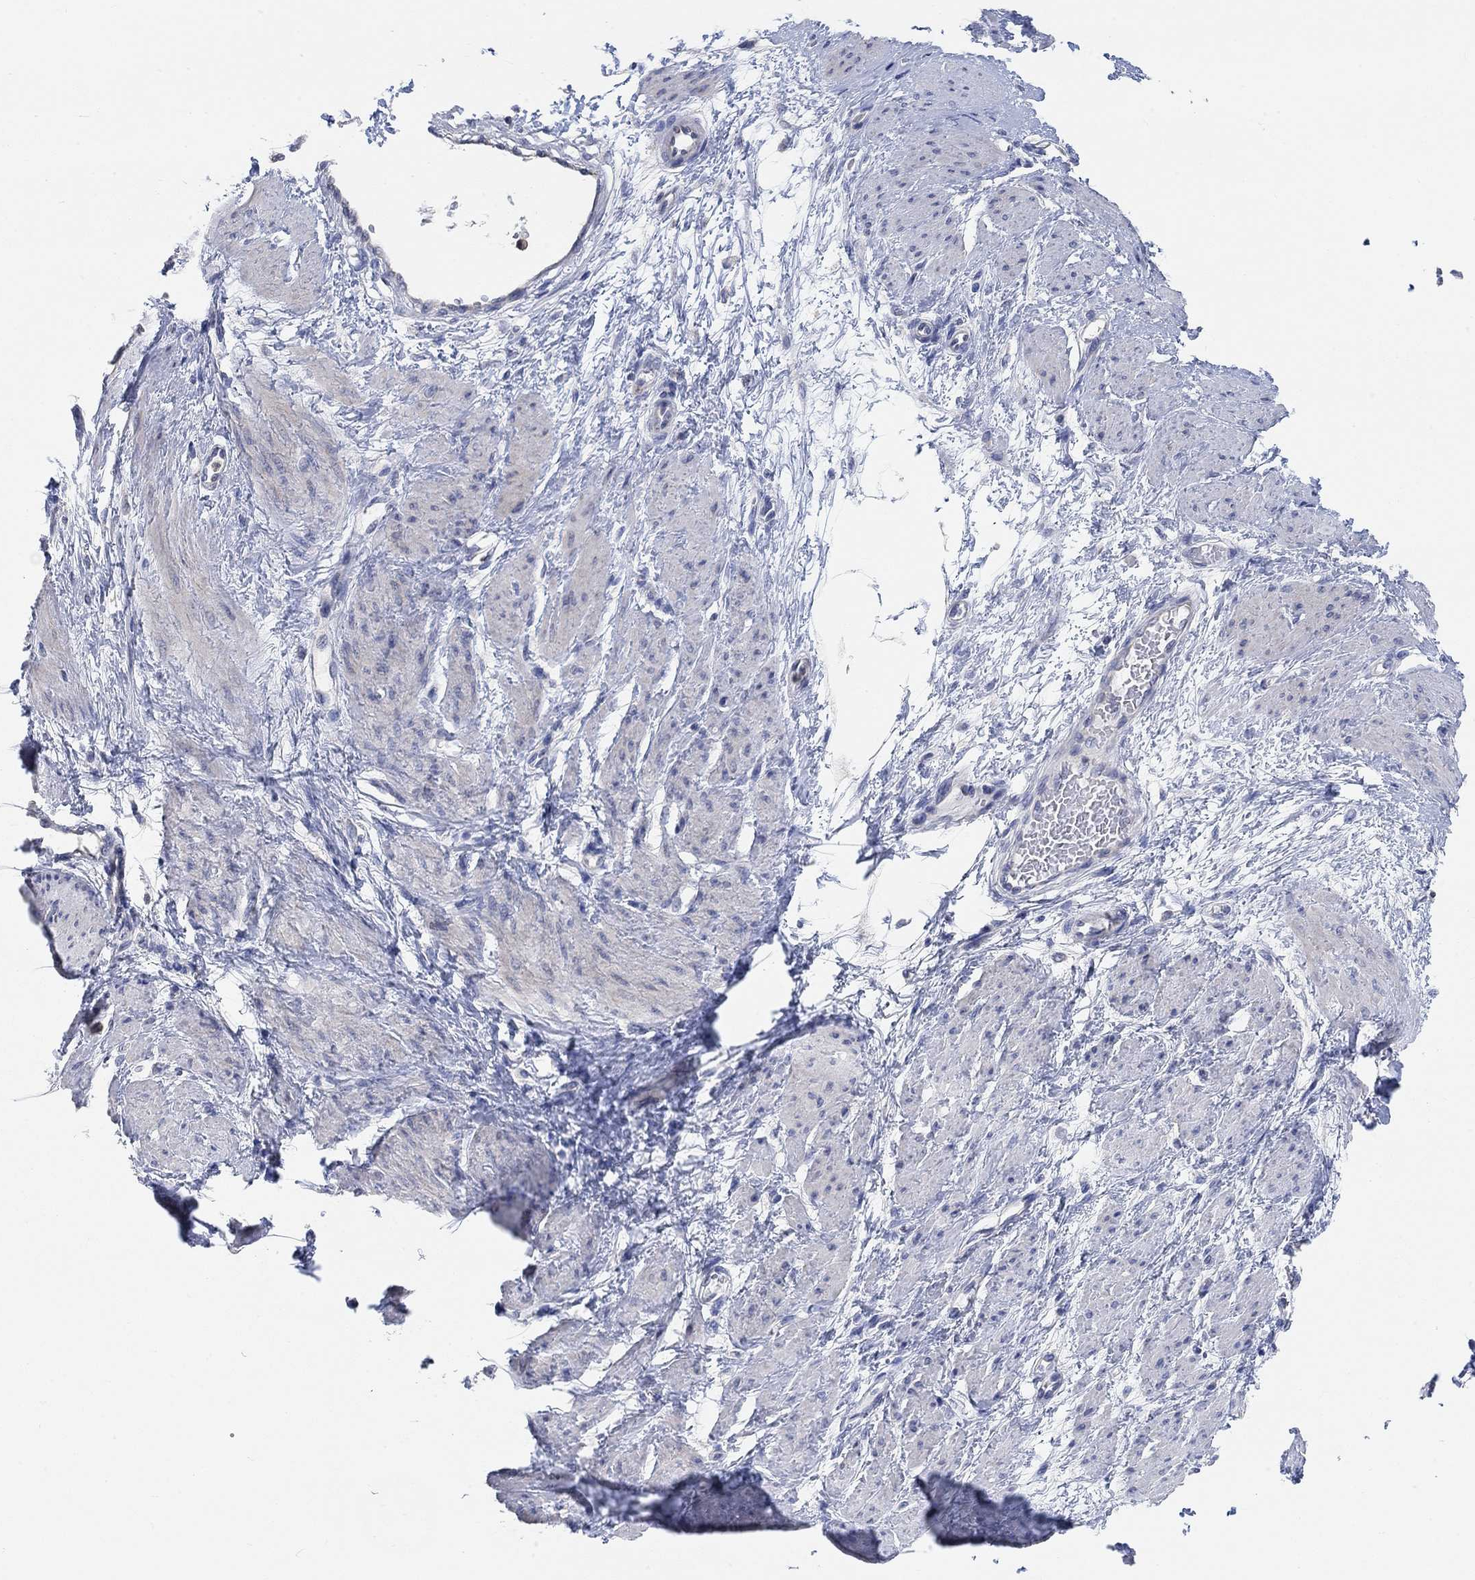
{"staining": {"intensity": "negative", "quantity": "none", "location": "none"}, "tissue": "smooth muscle", "cell_type": "Smooth muscle cells", "image_type": "normal", "snomed": [{"axis": "morphology", "description": "Normal tissue, NOS"}, {"axis": "topography", "description": "Smooth muscle"}, {"axis": "topography", "description": "Uterus"}], "caption": "Protein analysis of normal smooth muscle shows no significant staining in smooth muscle cells.", "gene": "NLRP14", "patient": {"sex": "female", "age": 39}}